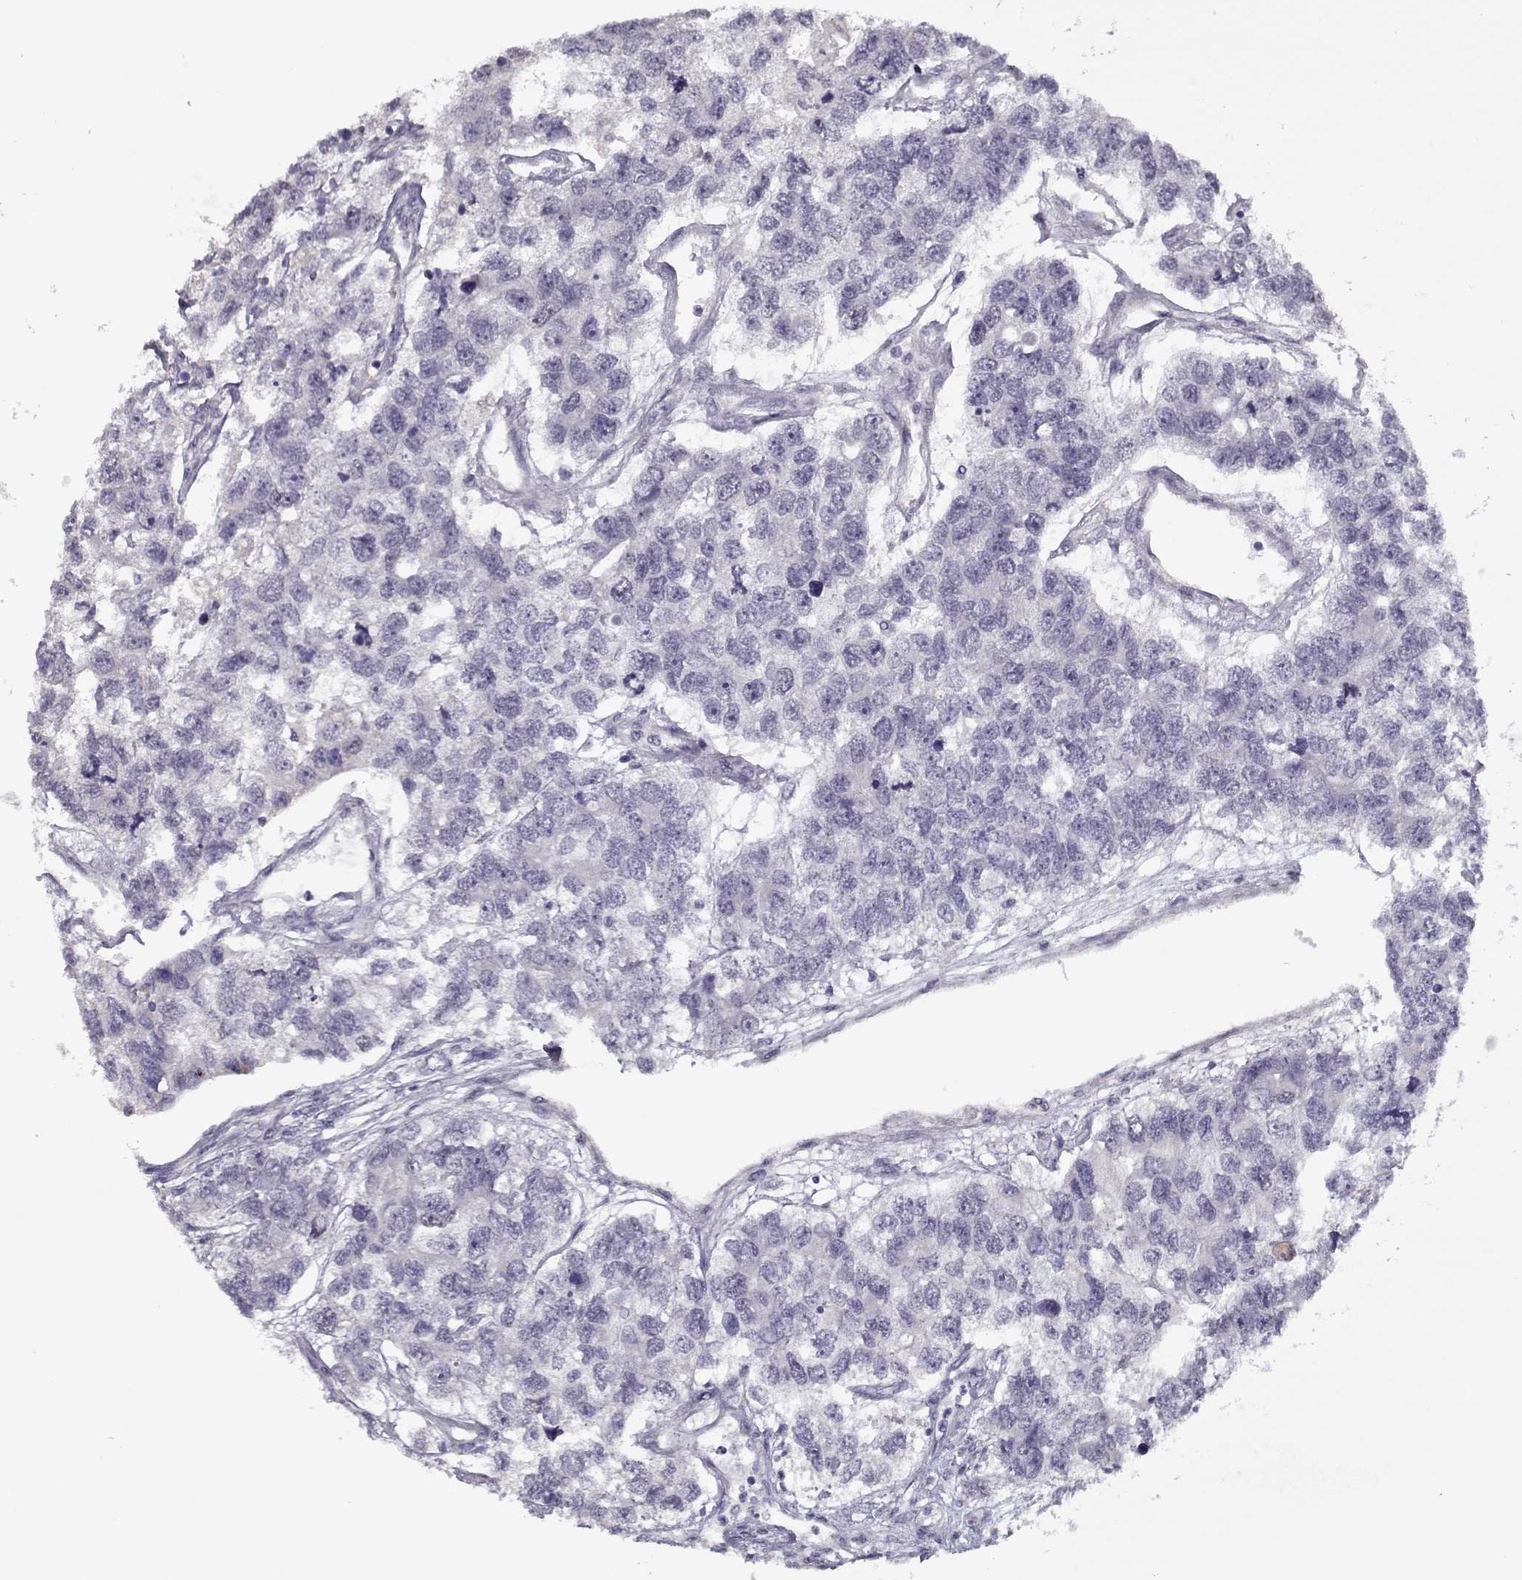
{"staining": {"intensity": "negative", "quantity": "none", "location": "none"}, "tissue": "testis cancer", "cell_type": "Tumor cells", "image_type": "cancer", "snomed": [{"axis": "morphology", "description": "Seminoma, NOS"}, {"axis": "topography", "description": "Testis"}], "caption": "Tumor cells are negative for protein expression in human testis seminoma. (Brightfield microscopy of DAB immunohistochemistry (IHC) at high magnification).", "gene": "SEC16B", "patient": {"sex": "male", "age": 52}}